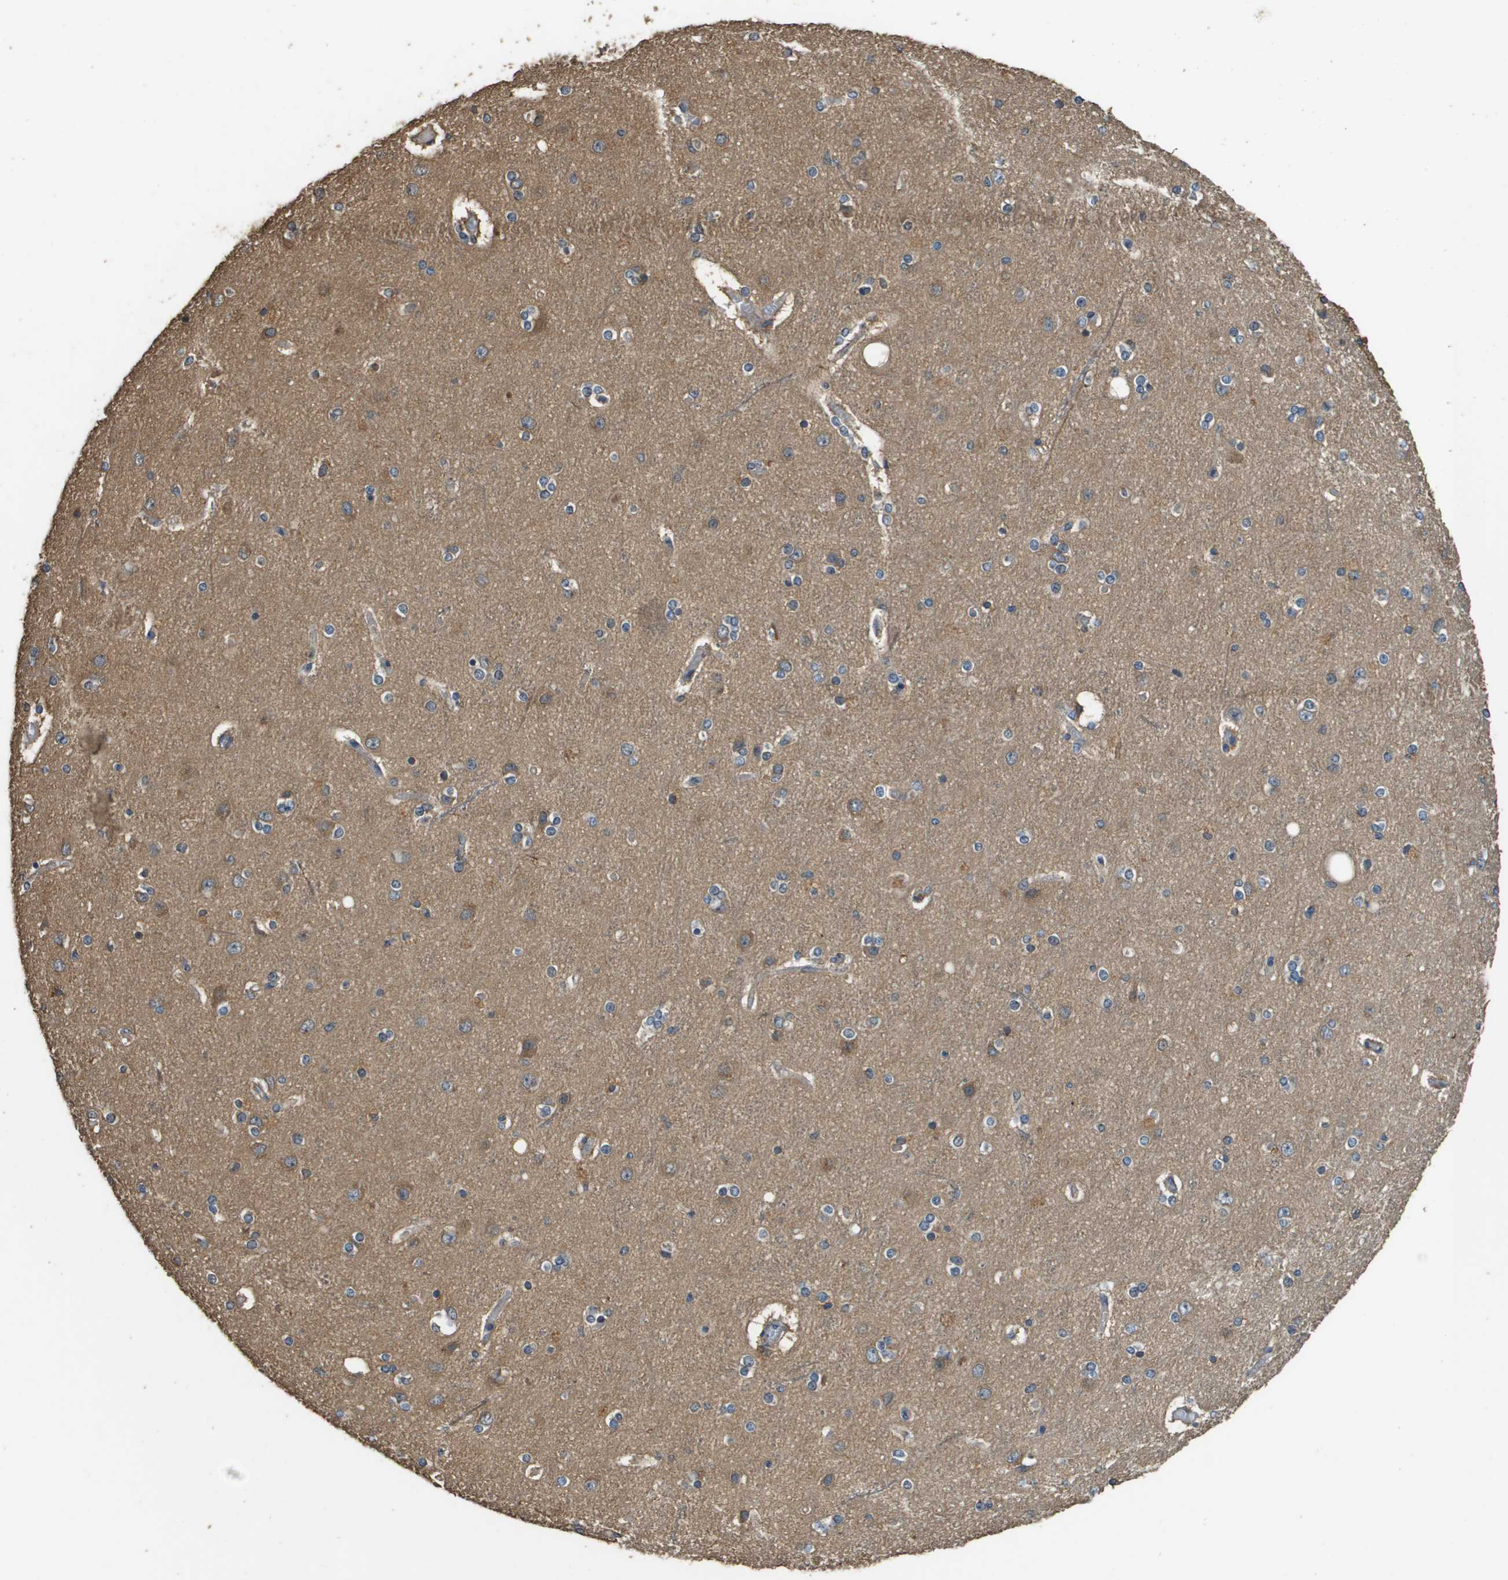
{"staining": {"intensity": "negative", "quantity": "none", "location": "none"}, "tissue": "cerebral cortex", "cell_type": "Endothelial cells", "image_type": "normal", "snomed": [{"axis": "morphology", "description": "Normal tissue, NOS"}, {"axis": "topography", "description": "Cerebral cortex"}], "caption": "Immunohistochemistry image of normal cerebral cortex: human cerebral cortex stained with DAB reveals no significant protein expression in endothelial cells.", "gene": "RAB6B", "patient": {"sex": "female", "age": 54}}